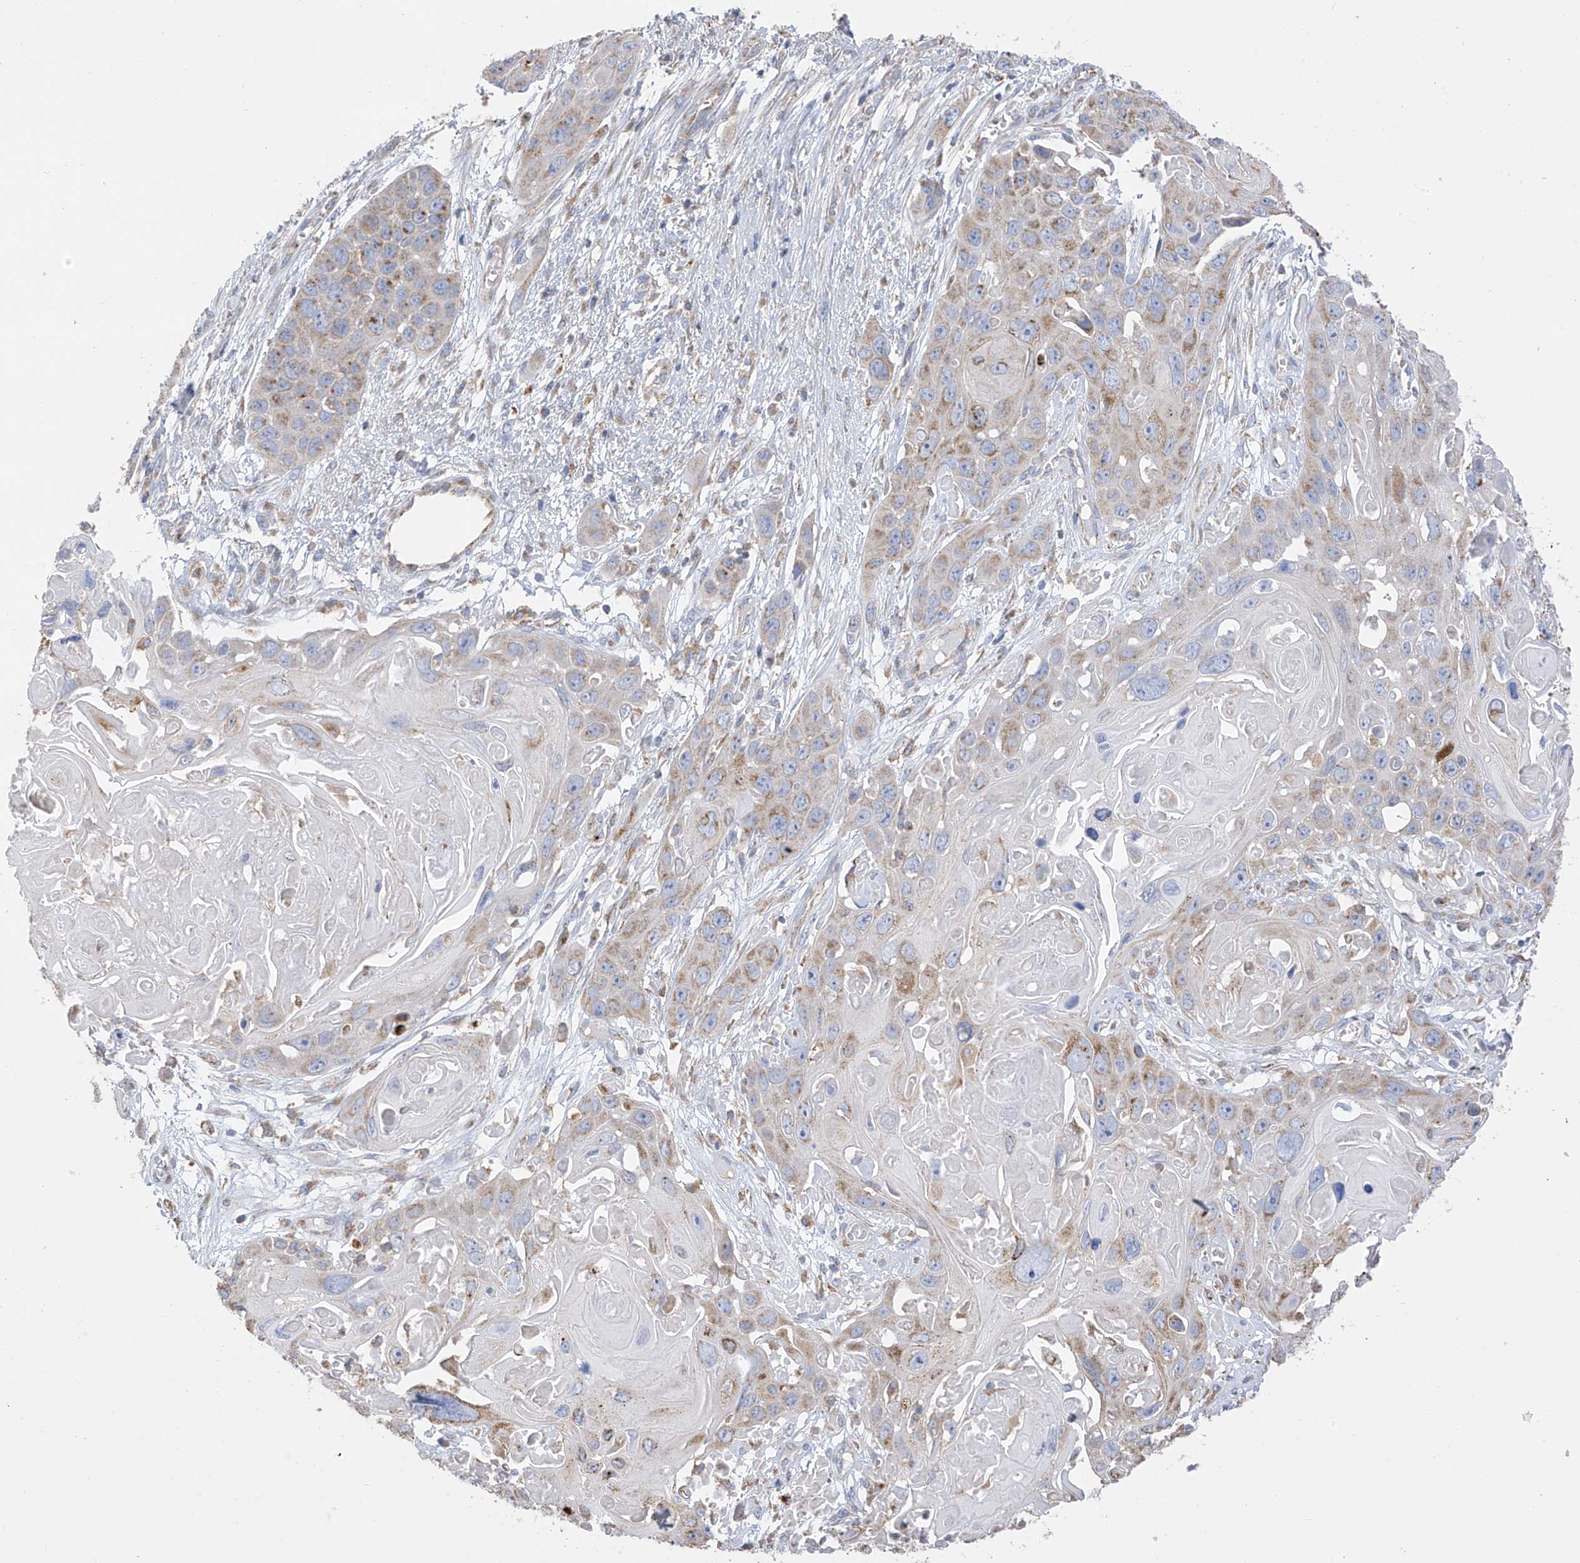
{"staining": {"intensity": "moderate", "quantity": "<25%", "location": "cytoplasmic/membranous"}, "tissue": "skin cancer", "cell_type": "Tumor cells", "image_type": "cancer", "snomed": [{"axis": "morphology", "description": "Squamous cell carcinoma, NOS"}, {"axis": "topography", "description": "Skin"}], "caption": "Tumor cells exhibit moderate cytoplasmic/membranous staining in approximately <25% of cells in skin squamous cell carcinoma. (DAB IHC, brown staining for protein, blue staining for nuclei).", "gene": "ITM2B", "patient": {"sex": "male", "age": 55}}